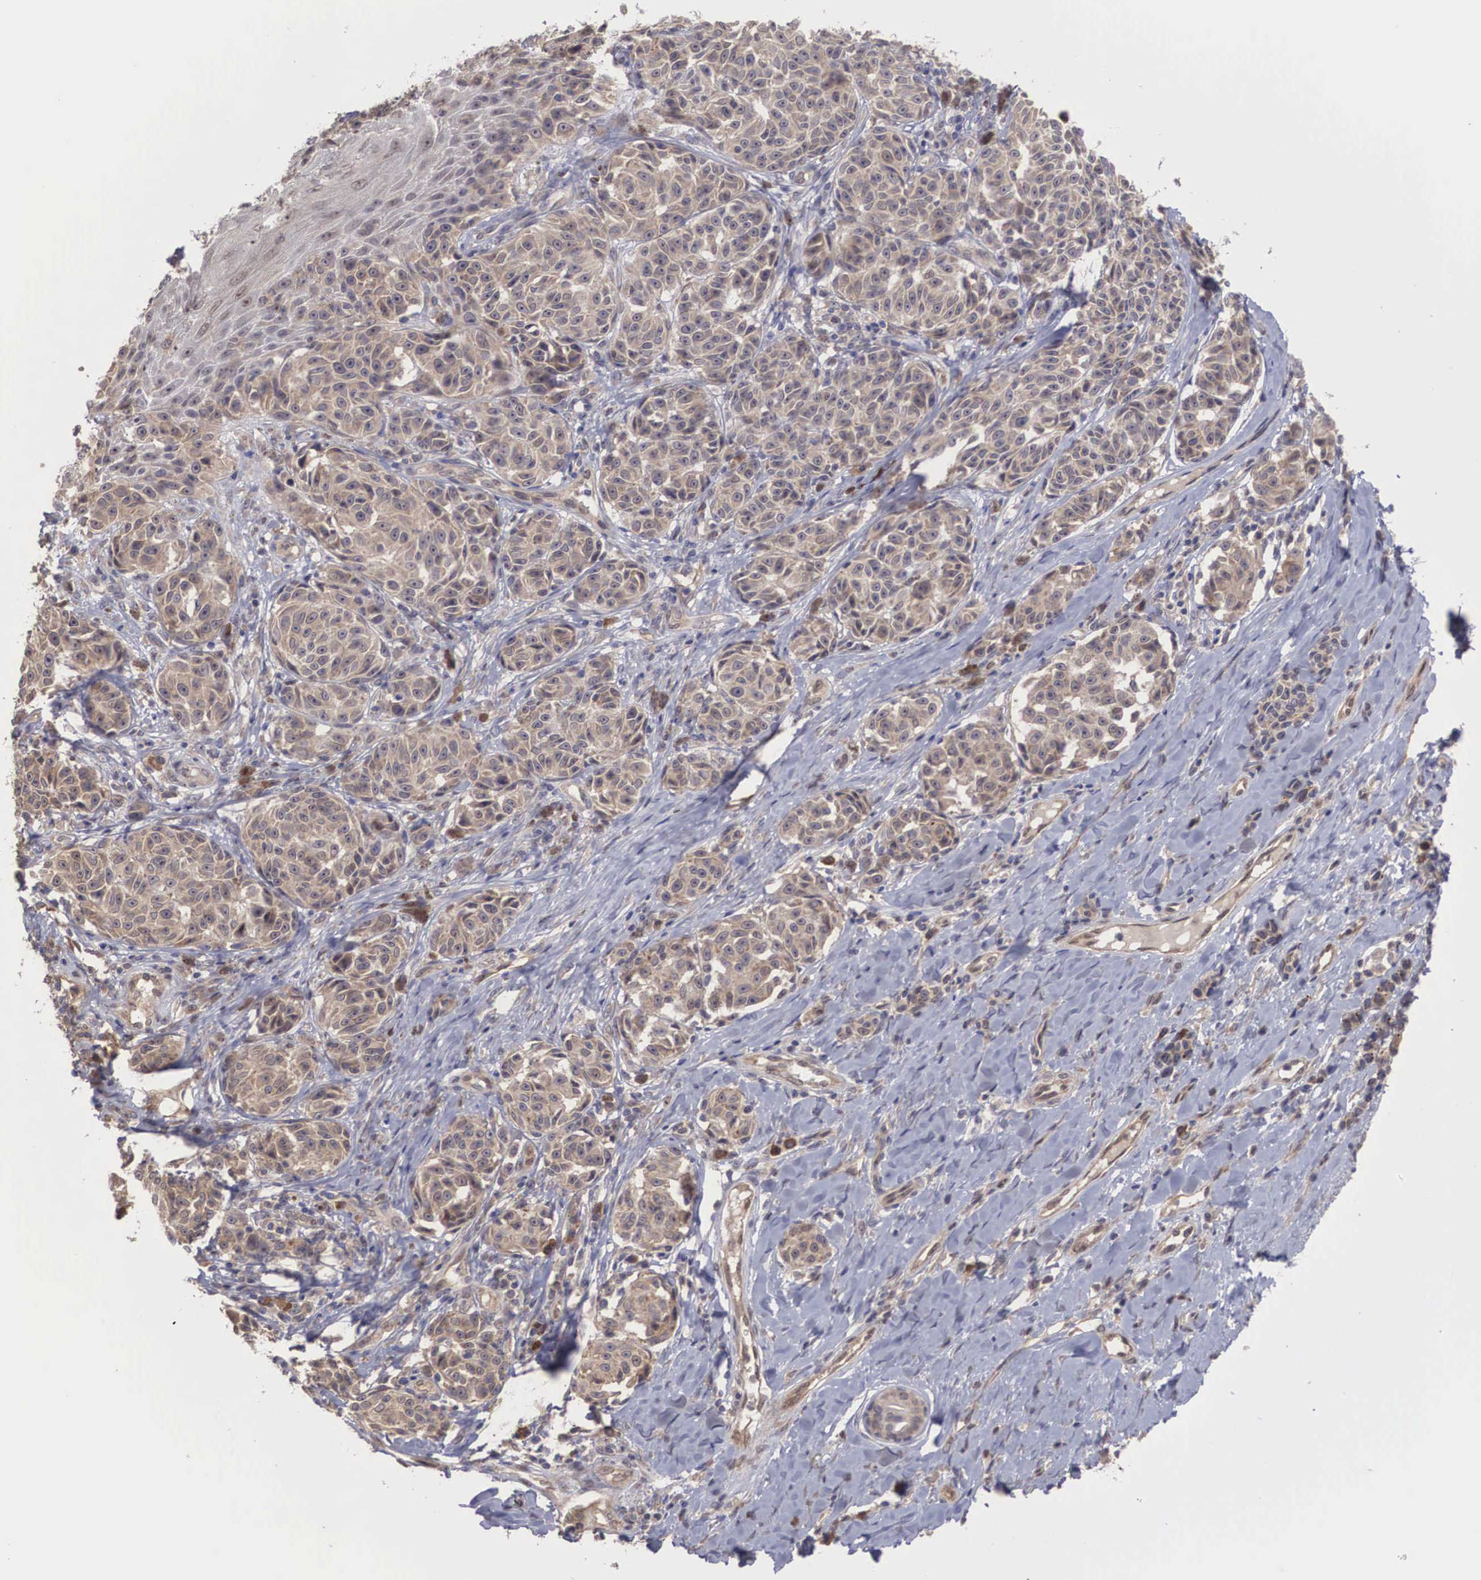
{"staining": {"intensity": "moderate", "quantity": ">75%", "location": "cytoplasmic/membranous,nuclear"}, "tissue": "melanoma", "cell_type": "Tumor cells", "image_type": "cancer", "snomed": [{"axis": "morphology", "description": "Malignant melanoma, NOS"}, {"axis": "topography", "description": "Skin"}], "caption": "Tumor cells display moderate cytoplasmic/membranous and nuclear expression in about >75% of cells in melanoma. Immunohistochemistry (ihc) stains the protein of interest in brown and the nuclei are stained blue.", "gene": "DNAJB7", "patient": {"sex": "male", "age": 49}}